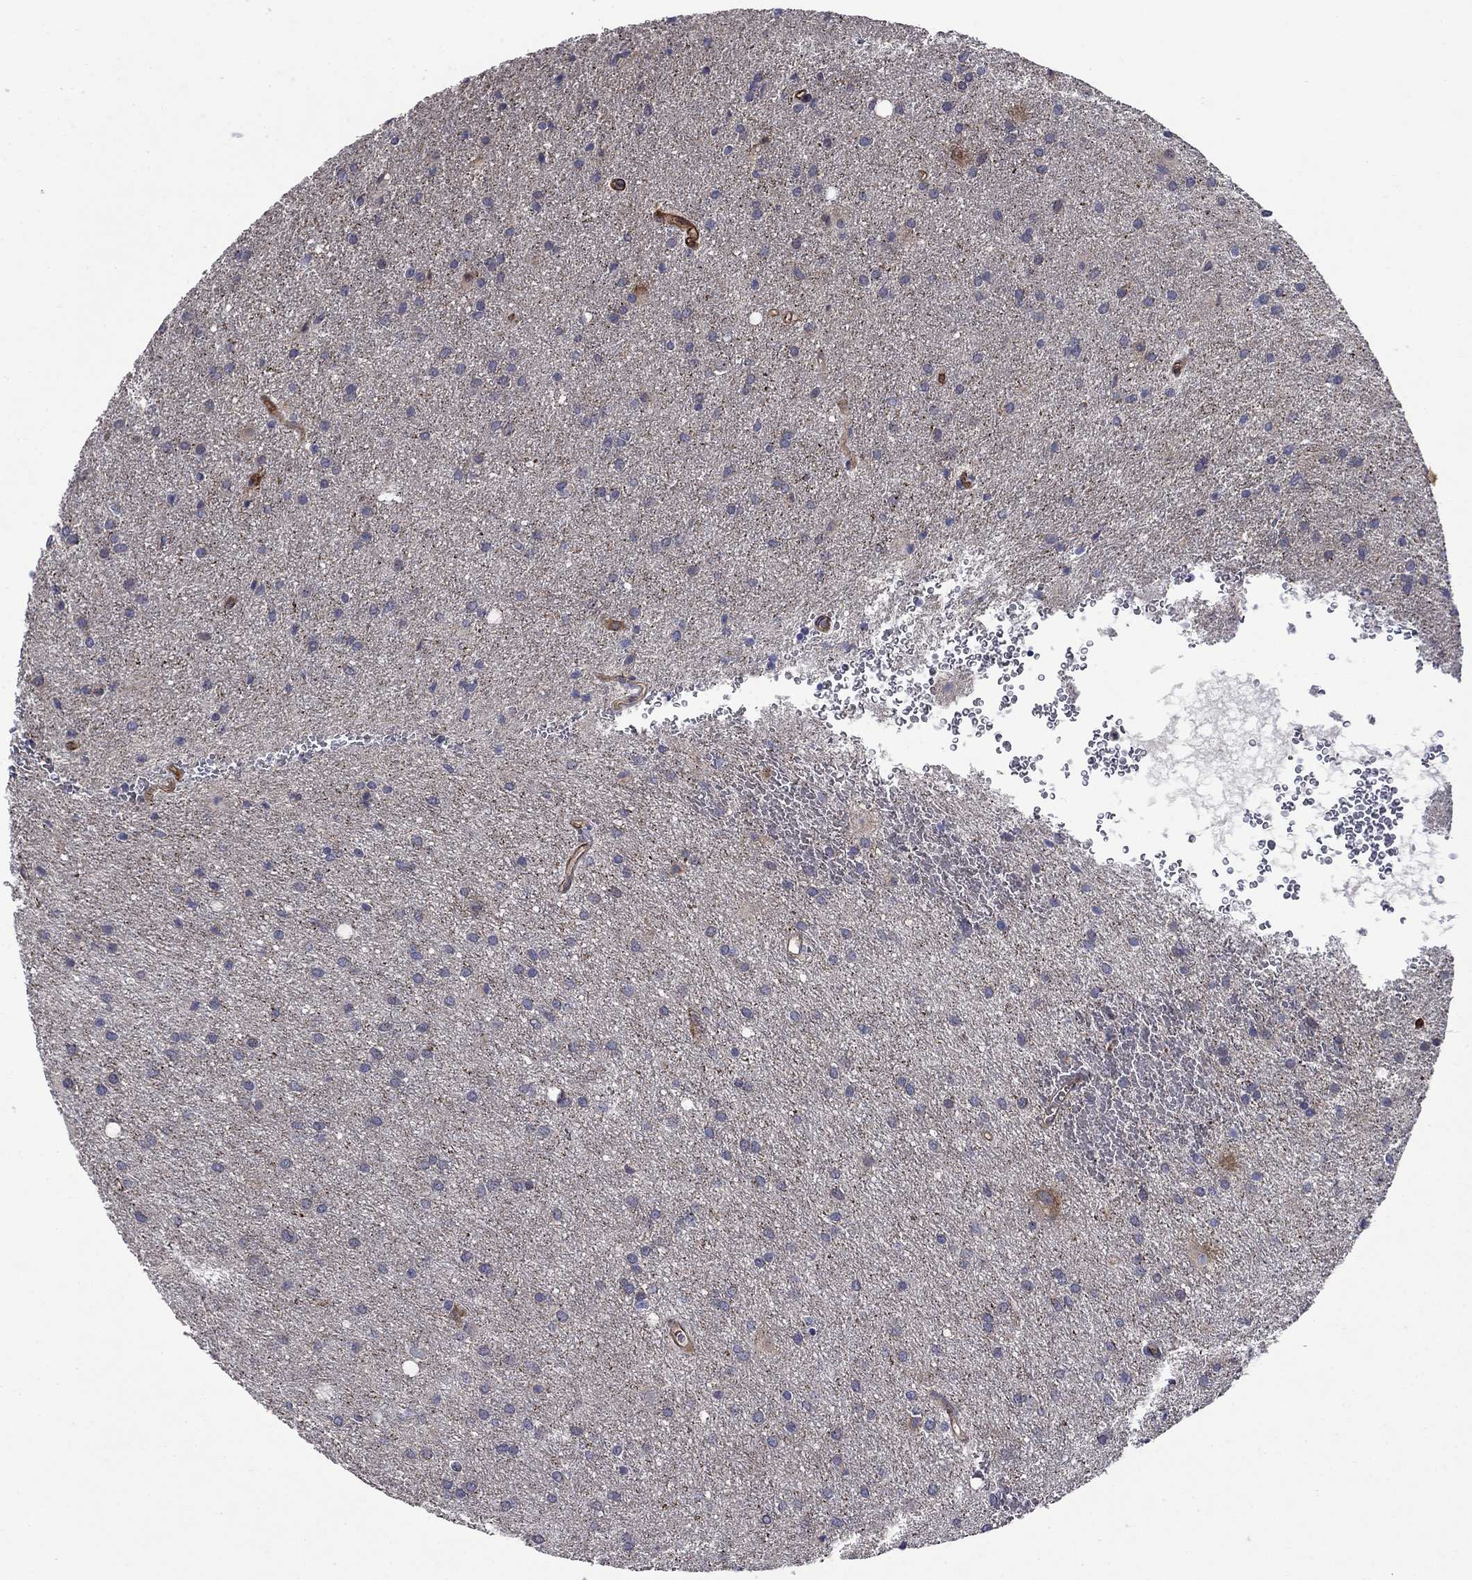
{"staining": {"intensity": "negative", "quantity": "none", "location": "none"}, "tissue": "glioma", "cell_type": "Tumor cells", "image_type": "cancer", "snomed": [{"axis": "morphology", "description": "Glioma, malignant, Low grade"}, {"axis": "topography", "description": "Brain"}], "caption": "IHC image of neoplastic tissue: human glioma stained with DAB (3,3'-diaminobenzidine) shows no significant protein expression in tumor cells.", "gene": "SLC7A1", "patient": {"sex": "male", "age": 58}}